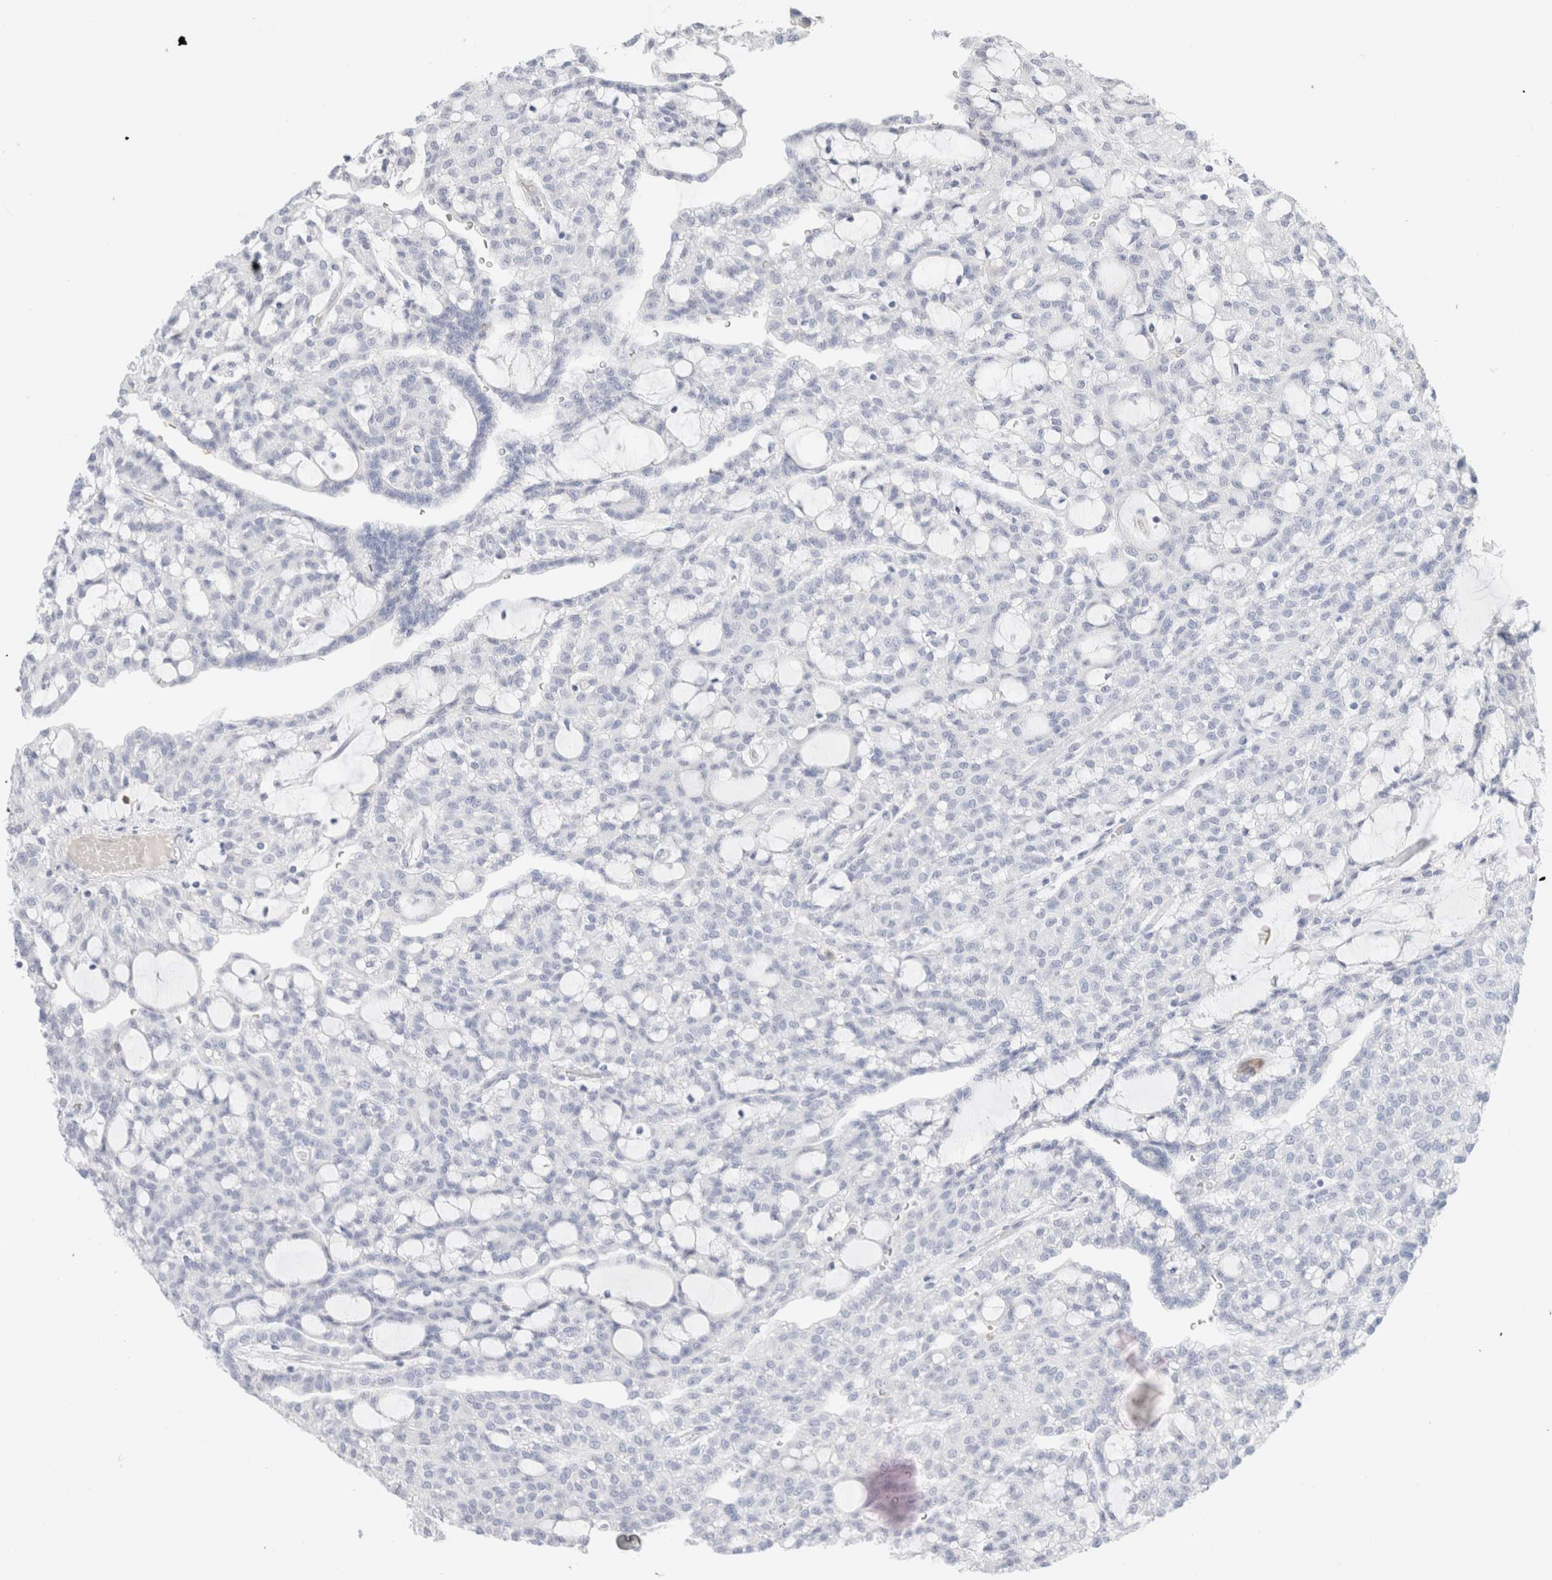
{"staining": {"intensity": "negative", "quantity": "none", "location": "none"}, "tissue": "renal cancer", "cell_type": "Tumor cells", "image_type": "cancer", "snomed": [{"axis": "morphology", "description": "Adenocarcinoma, NOS"}, {"axis": "topography", "description": "Kidney"}], "caption": "The histopathology image displays no significant positivity in tumor cells of renal adenocarcinoma.", "gene": "ARG1", "patient": {"sex": "male", "age": 63}}